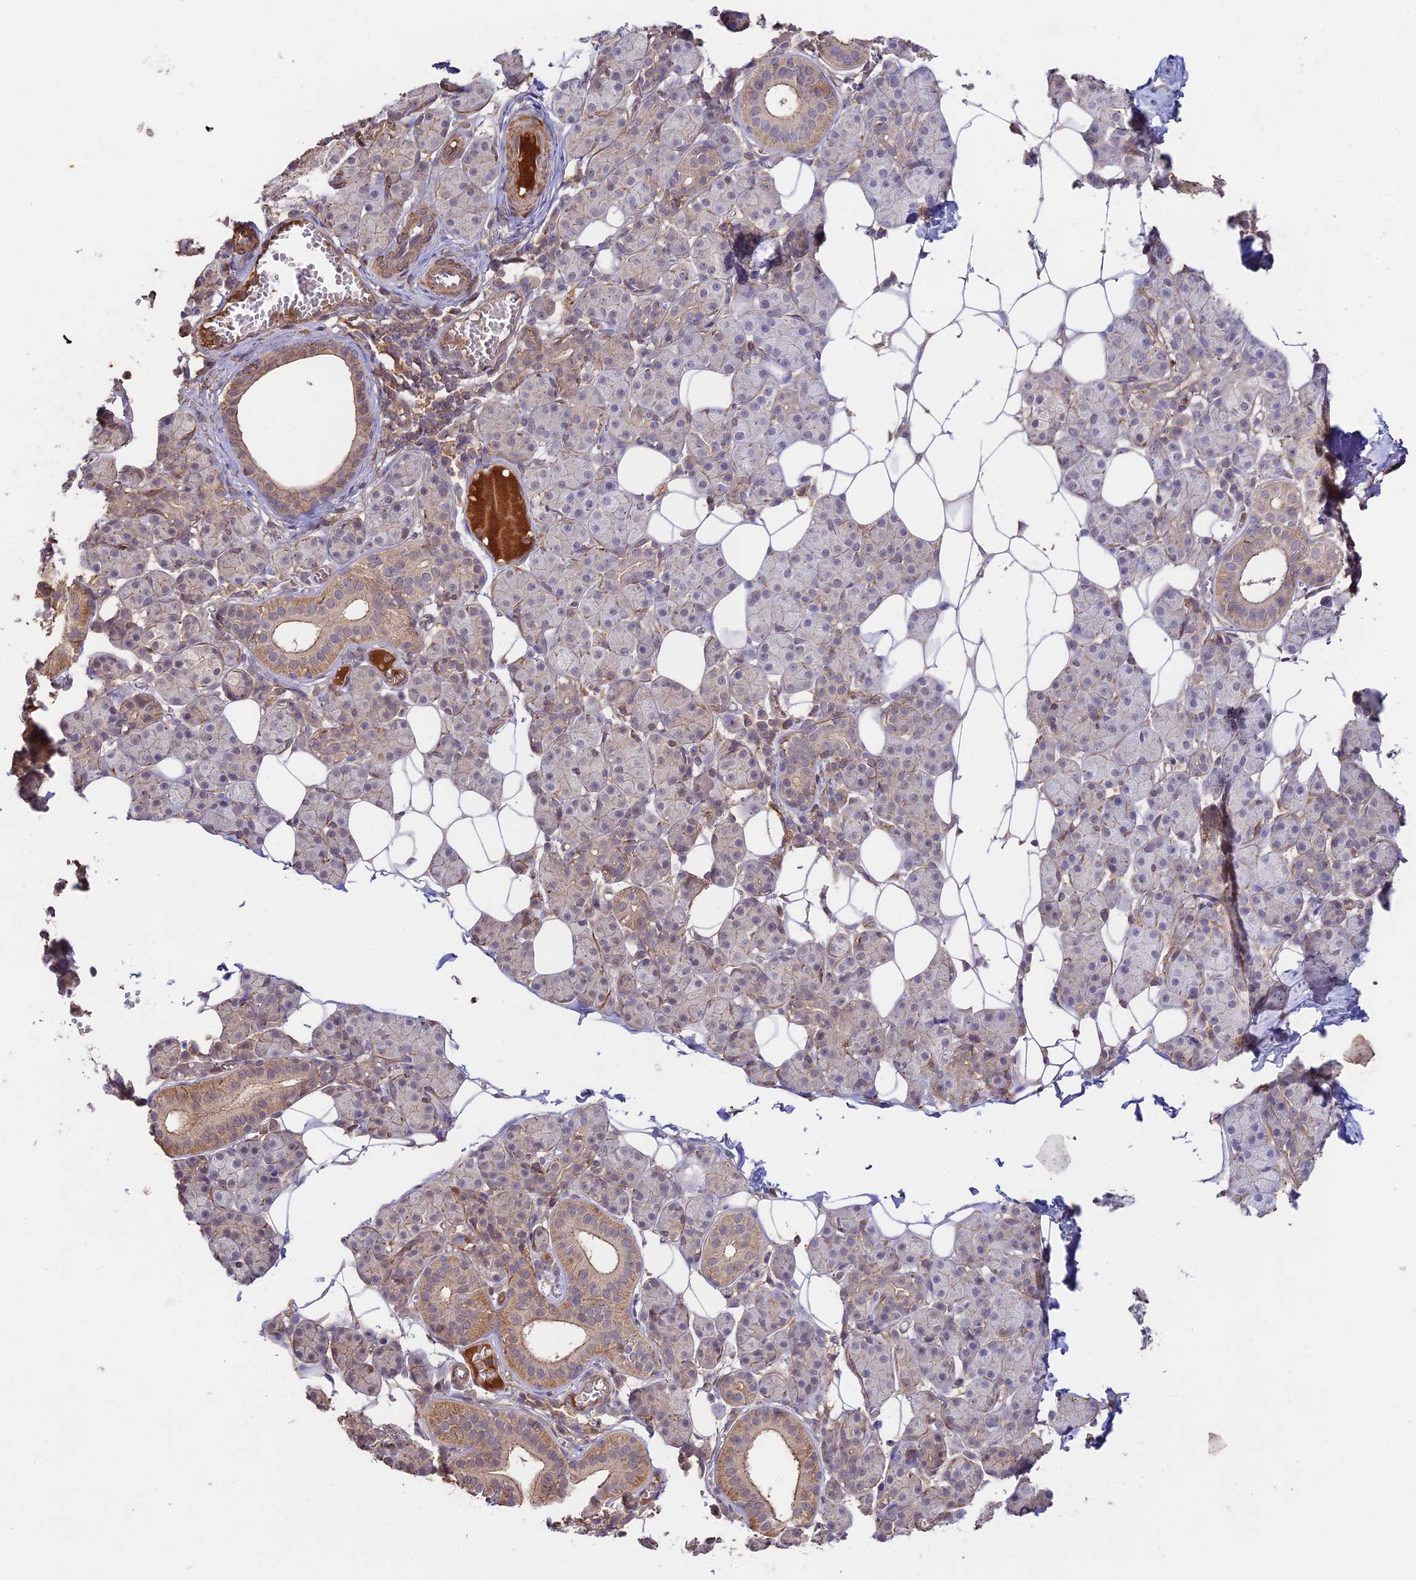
{"staining": {"intensity": "weak", "quantity": "<25%", "location": "cytoplasmic/membranous"}, "tissue": "salivary gland", "cell_type": "Glandular cells", "image_type": "normal", "snomed": [{"axis": "morphology", "description": "Normal tissue, NOS"}, {"axis": "topography", "description": "Salivary gland"}], "caption": "DAB (3,3'-diaminobenzidine) immunohistochemical staining of normal human salivary gland displays no significant positivity in glandular cells.", "gene": "CLCF1", "patient": {"sex": "female", "age": 33}}